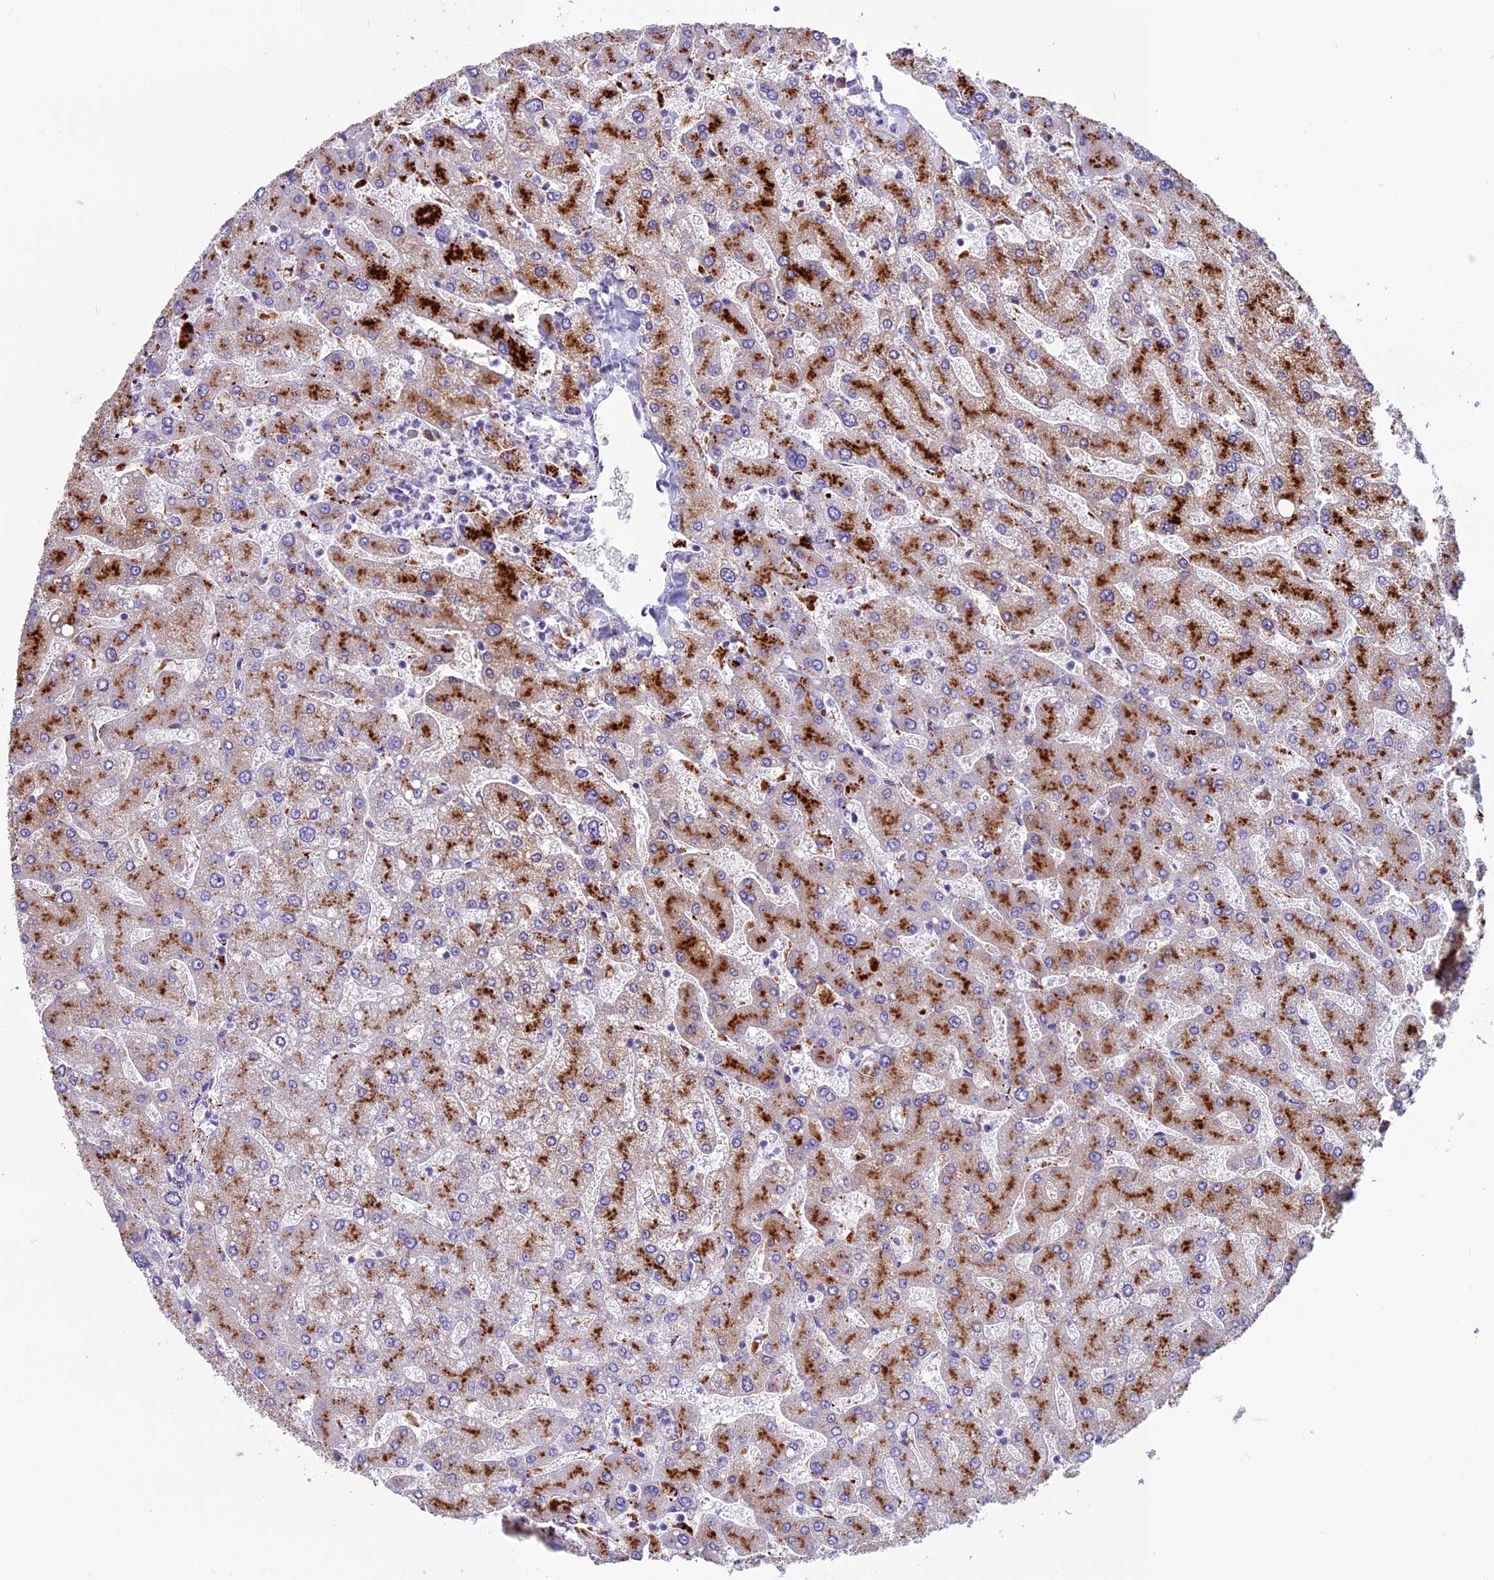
{"staining": {"intensity": "negative", "quantity": "none", "location": "none"}, "tissue": "liver", "cell_type": "Cholangiocytes", "image_type": "normal", "snomed": [{"axis": "morphology", "description": "Normal tissue, NOS"}, {"axis": "topography", "description": "Liver"}], "caption": "Immunohistochemical staining of normal human liver demonstrates no significant expression in cholangiocytes. The staining was performed using DAB to visualize the protein expression in brown, while the nuclei were stained in blue with hematoxylin (Magnification: 20x).", "gene": "THRSP", "patient": {"sex": "male", "age": 55}}